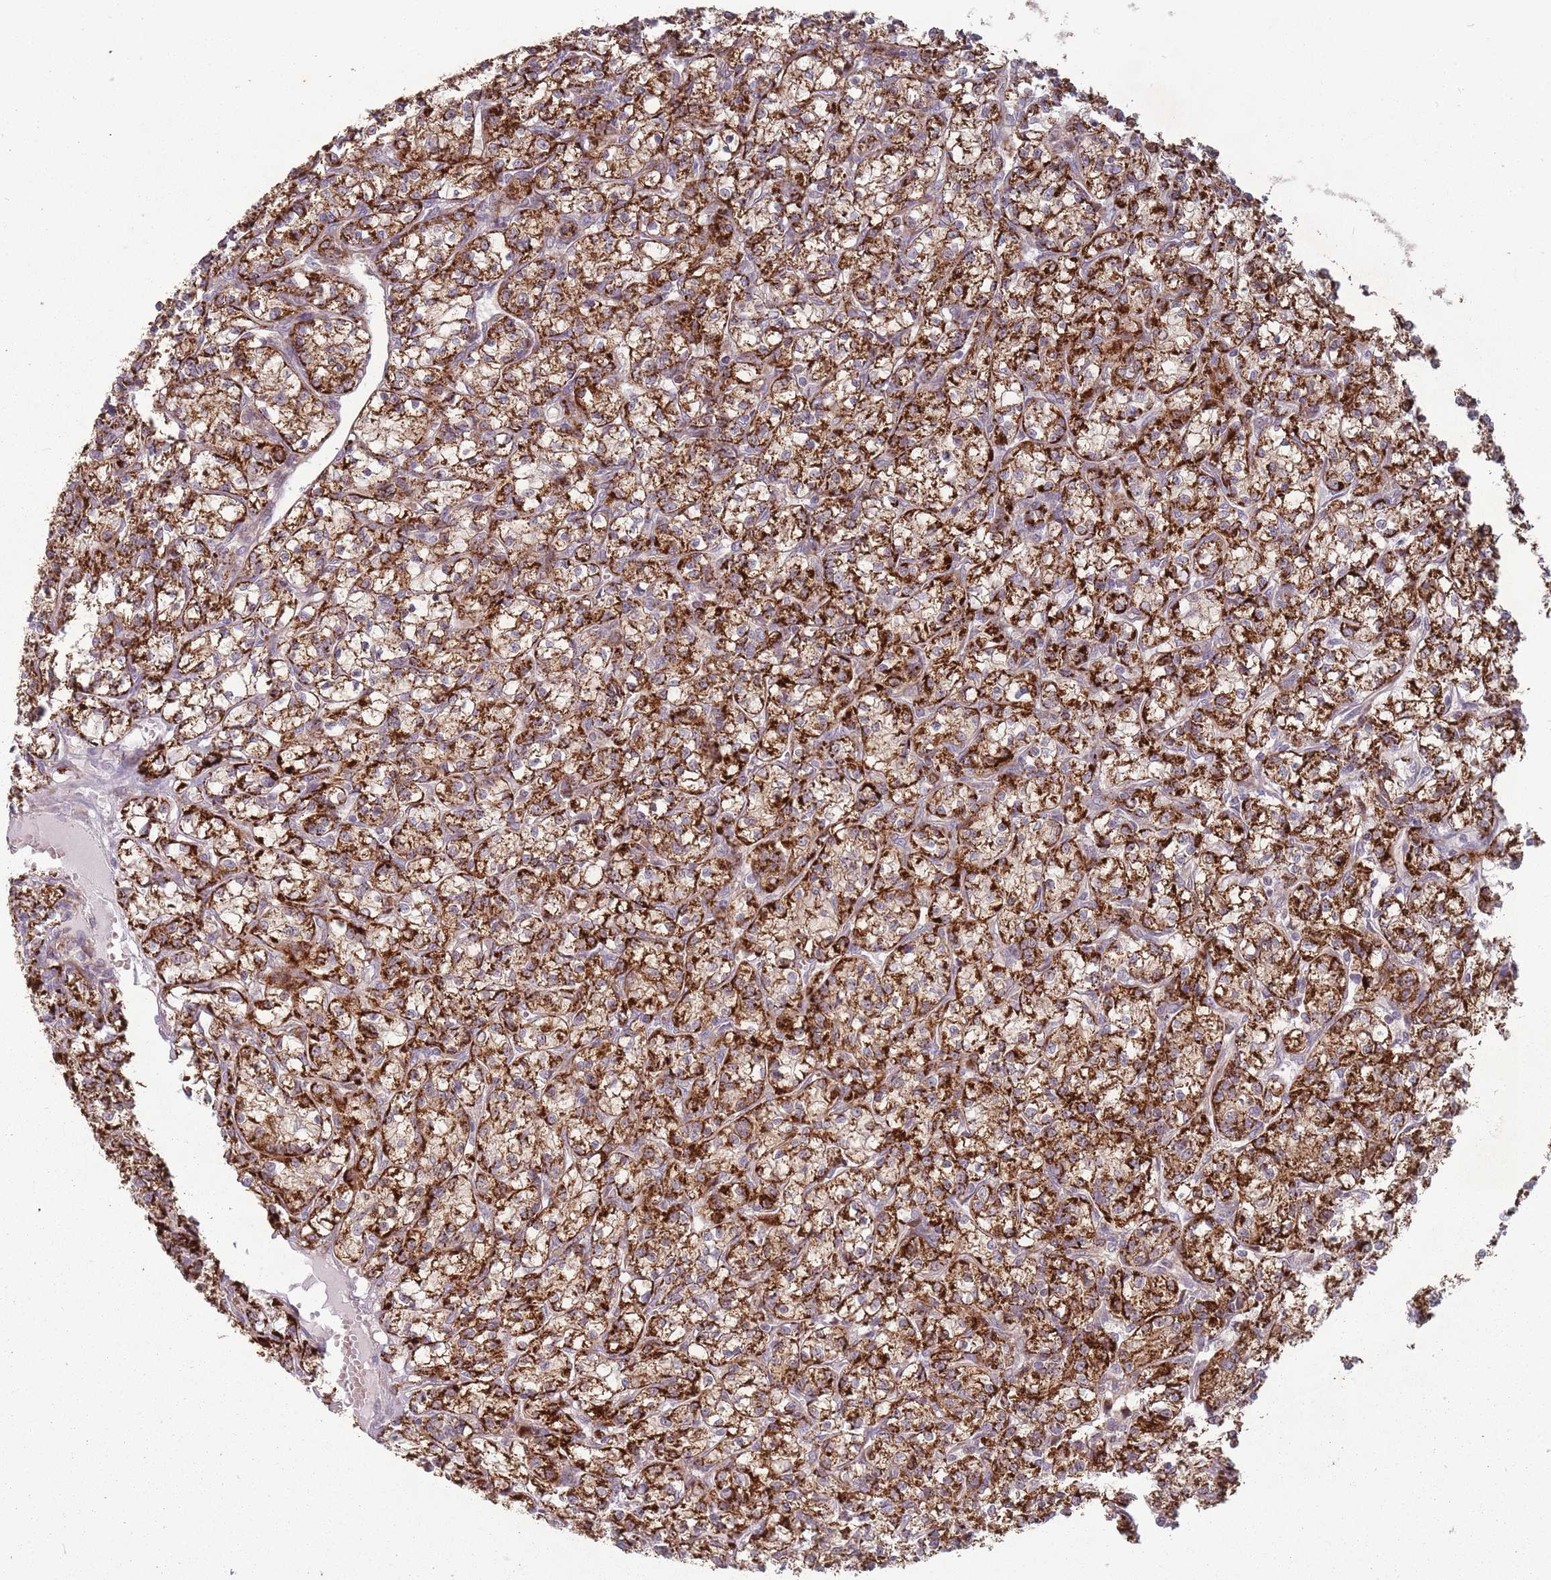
{"staining": {"intensity": "strong", "quantity": ">75%", "location": "cytoplasmic/membranous"}, "tissue": "renal cancer", "cell_type": "Tumor cells", "image_type": "cancer", "snomed": [{"axis": "morphology", "description": "Adenocarcinoma, NOS"}, {"axis": "topography", "description": "Kidney"}], "caption": "A high amount of strong cytoplasmic/membranous expression is appreciated in approximately >75% of tumor cells in renal cancer (adenocarcinoma) tissue. Using DAB (3,3'-diaminobenzidine) (brown) and hematoxylin (blue) stains, captured at high magnification using brightfield microscopy.", "gene": "OR10Q1", "patient": {"sex": "female", "age": 59}}